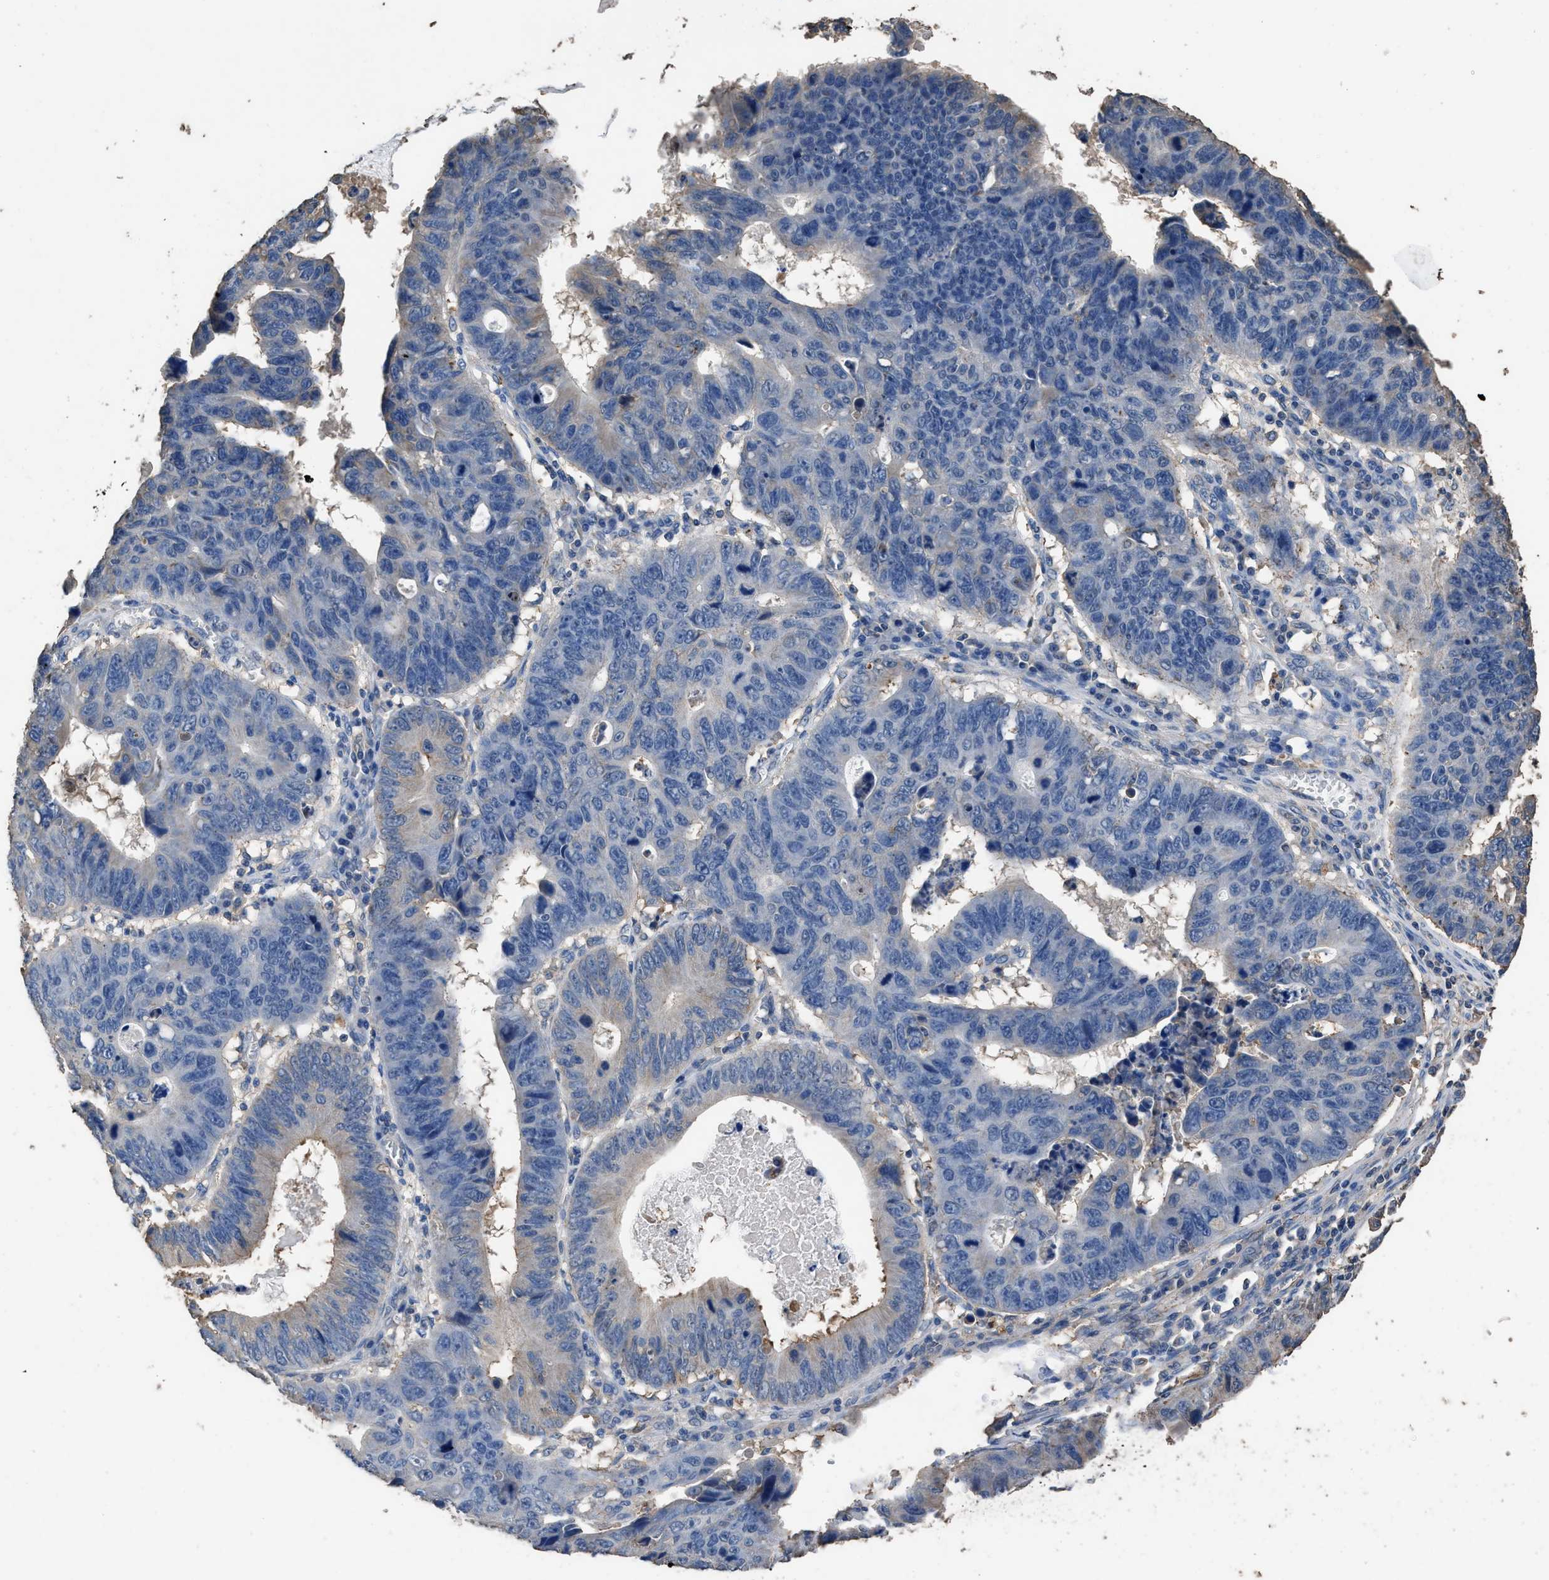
{"staining": {"intensity": "weak", "quantity": "<25%", "location": "cytoplasmic/membranous"}, "tissue": "stomach cancer", "cell_type": "Tumor cells", "image_type": "cancer", "snomed": [{"axis": "morphology", "description": "Adenocarcinoma, NOS"}, {"axis": "topography", "description": "Stomach"}], "caption": "Histopathology image shows no protein expression in tumor cells of stomach cancer tissue.", "gene": "ITSN1", "patient": {"sex": "male", "age": 59}}